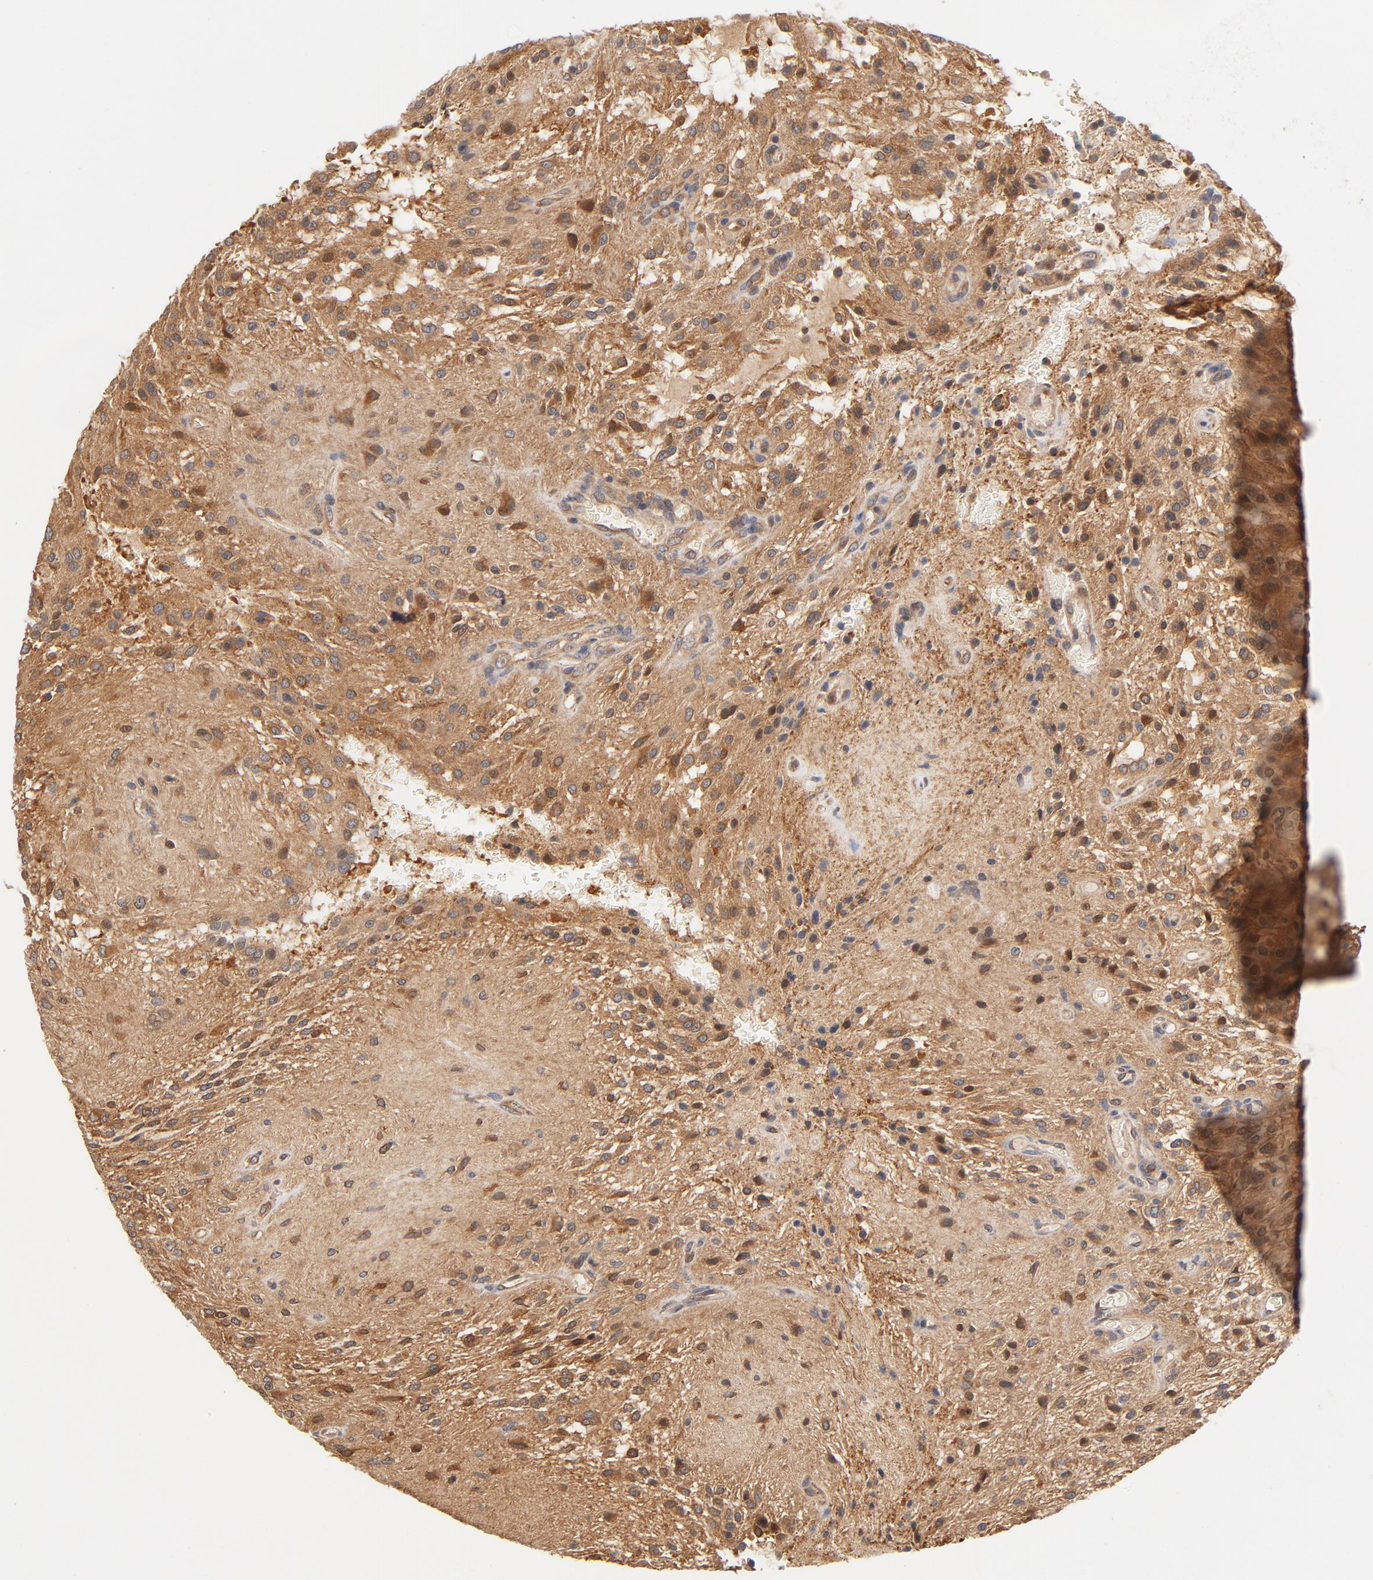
{"staining": {"intensity": "strong", "quantity": "<25%", "location": "cytoplasmic/membranous"}, "tissue": "glioma", "cell_type": "Tumor cells", "image_type": "cancer", "snomed": [{"axis": "morphology", "description": "Glioma, malignant, NOS"}, {"axis": "topography", "description": "Cerebellum"}], "caption": "An immunohistochemistry image of neoplastic tissue is shown. Protein staining in brown highlights strong cytoplasmic/membranous positivity in glioma (malignant) within tumor cells. The staining was performed using DAB, with brown indicating positive protein expression. Nuclei are stained blue with hematoxylin.", "gene": "ASMTL", "patient": {"sex": "female", "age": 10}}